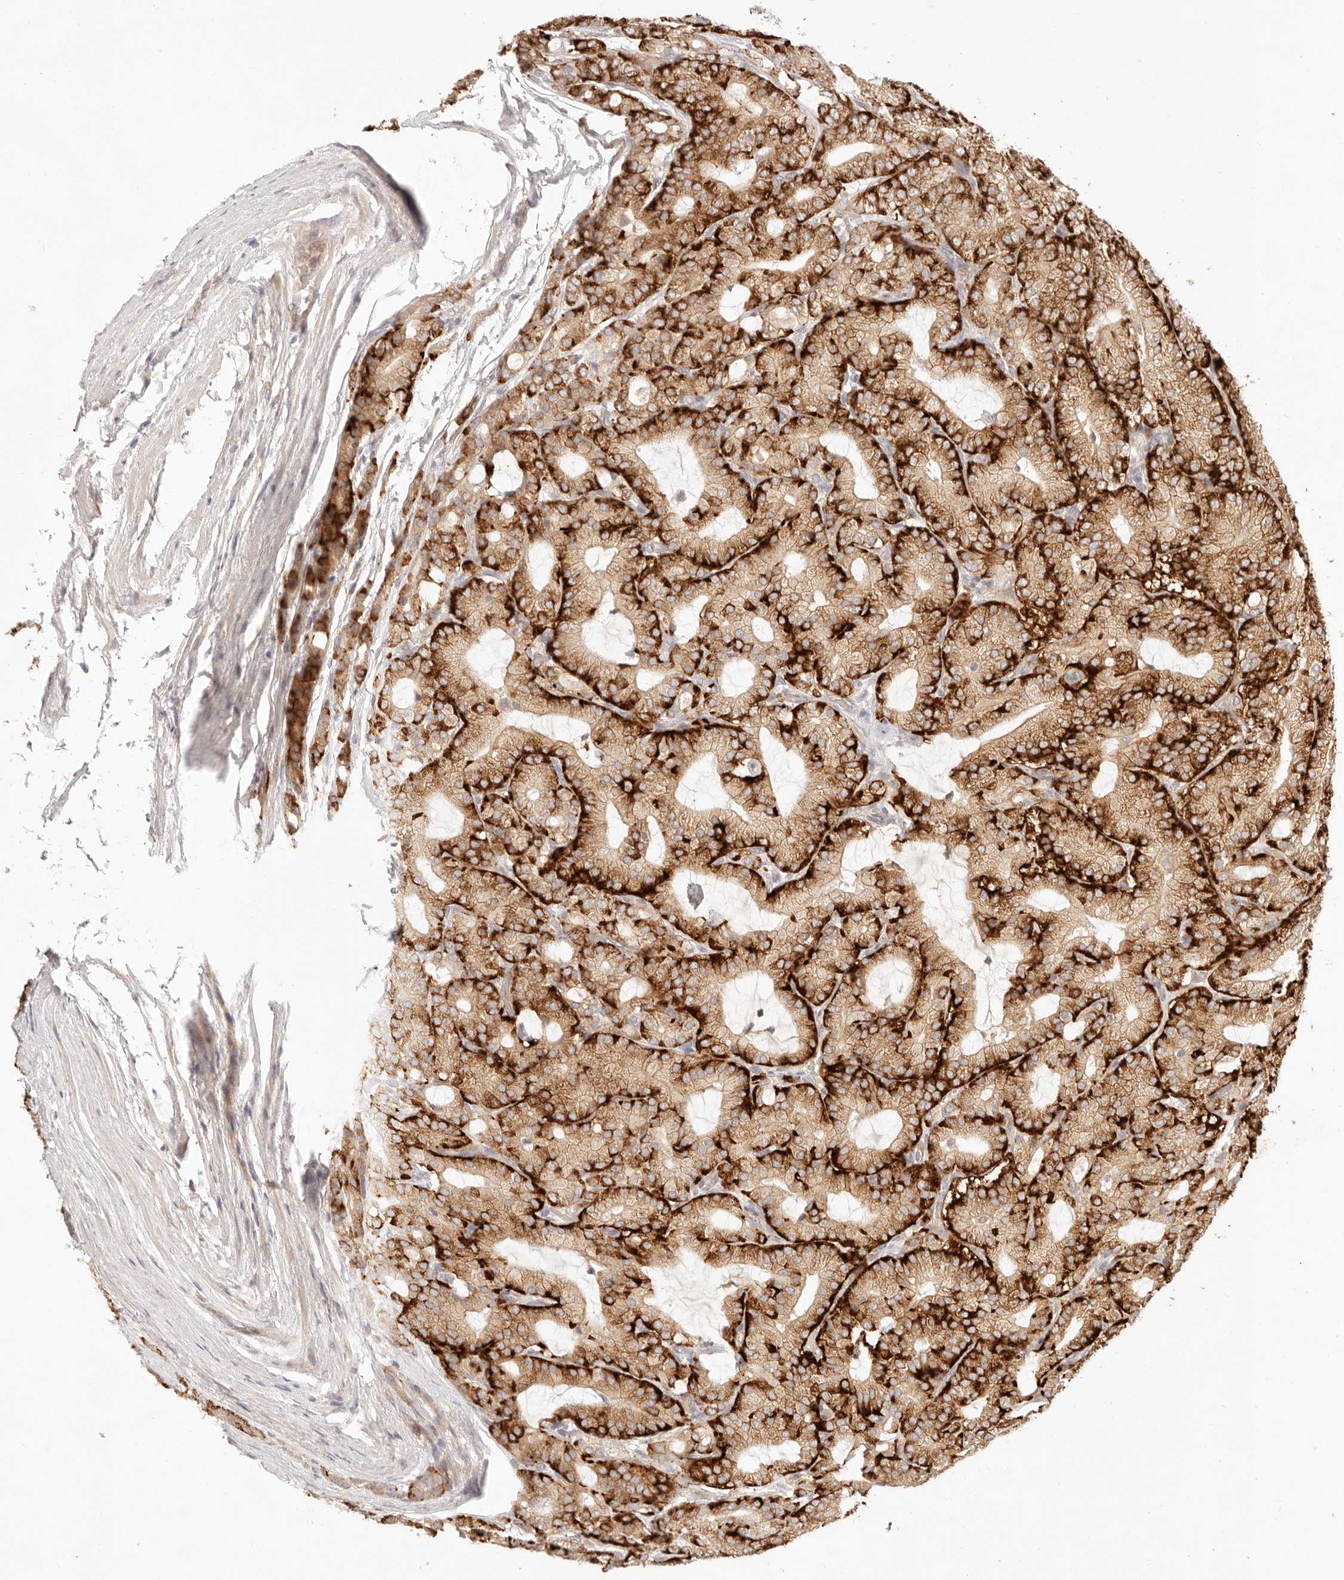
{"staining": {"intensity": "strong", "quantity": ">75%", "location": "cytoplasmic/membranous"}, "tissue": "prostate cancer", "cell_type": "Tumor cells", "image_type": "cancer", "snomed": [{"axis": "morphology", "description": "Adenocarcinoma, High grade"}, {"axis": "topography", "description": "Prostate"}], "caption": "Strong cytoplasmic/membranous protein positivity is identified in about >75% of tumor cells in prostate cancer (high-grade adenocarcinoma). The staining is performed using DAB brown chromogen to label protein expression. The nuclei are counter-stained blue using hematoxylin.", "gene": "PPP1R3B", "patient": {"sex": "male", "age": 57}}